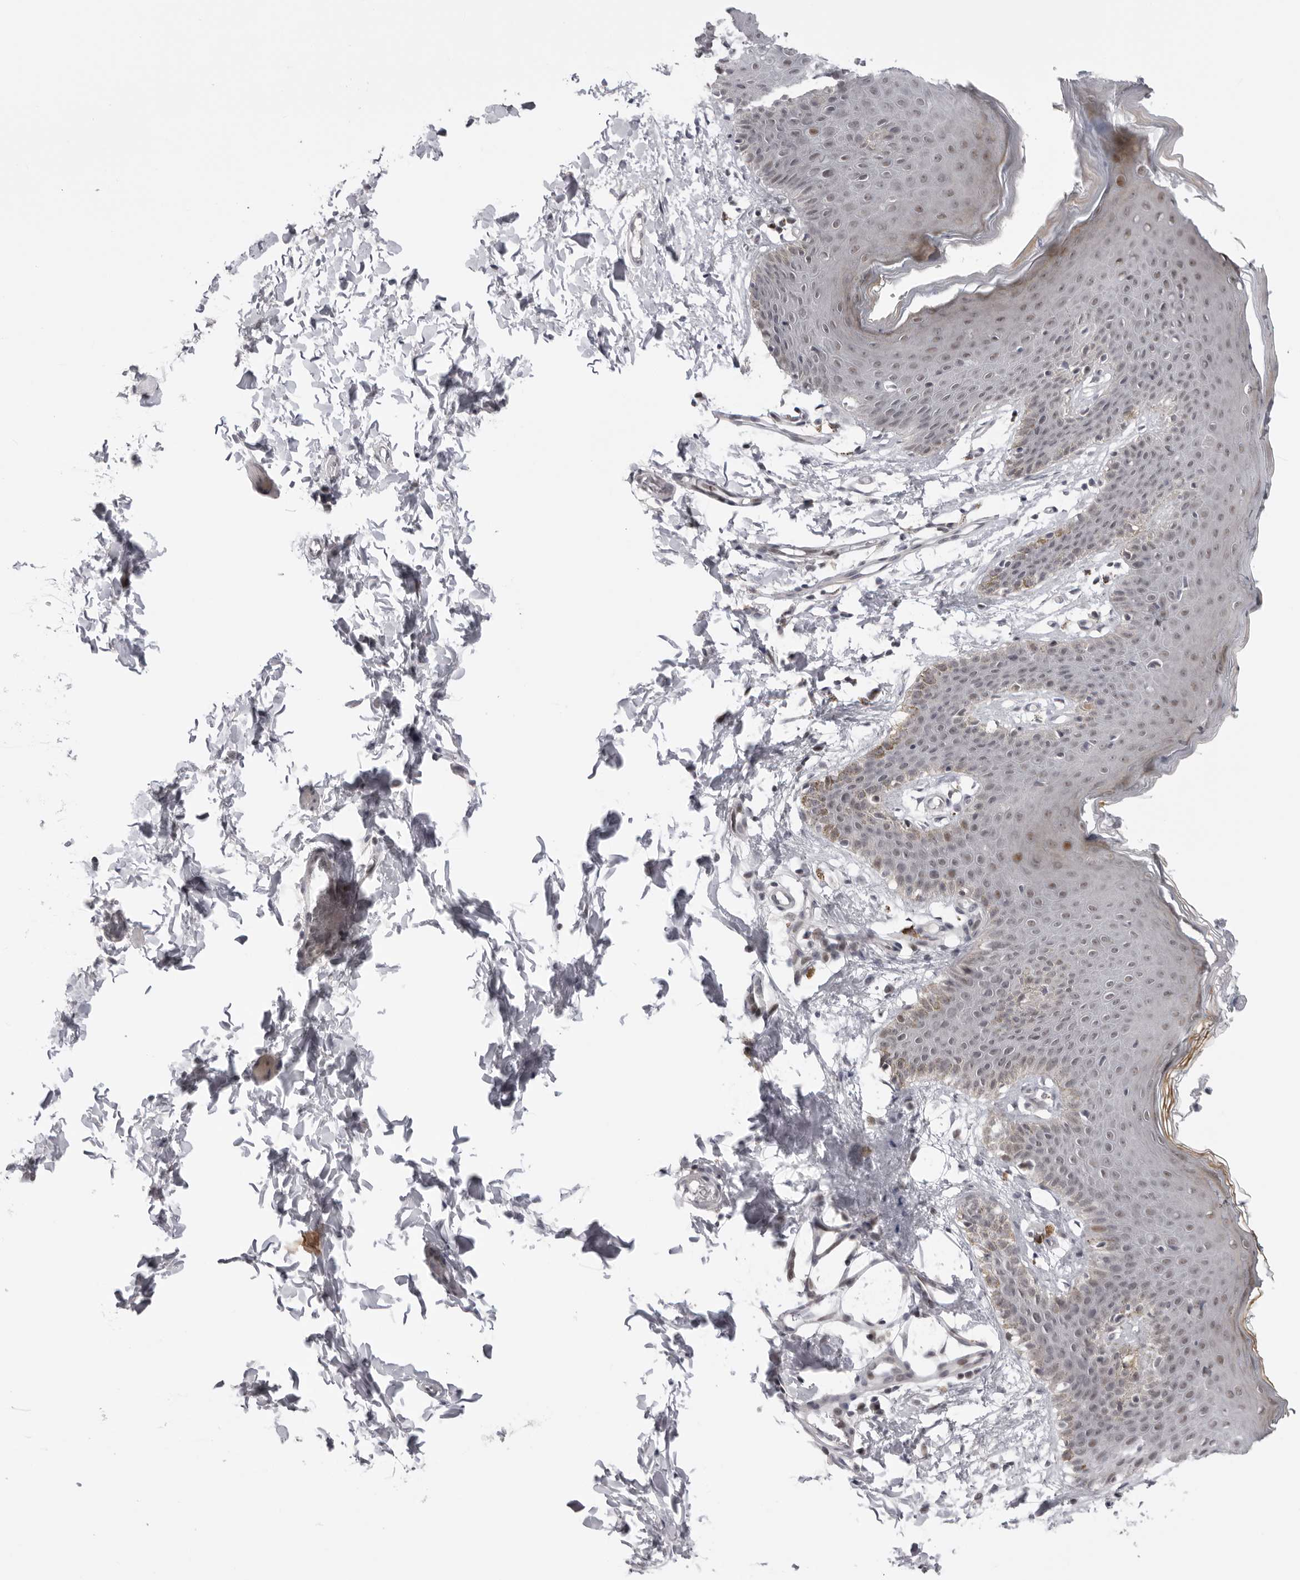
{"staining": {"intensity": "moderate", "quantity": "25%-75%", "location": "nuclear"}, "tissue": "skin", "cell_type": "Epidermal cells", "image_type": "normal", "snomed": [{"axis": "morphology", "description": "Normal tissue, NOS"}, {"axis": "topography", "description": "Vulva"}], "caption": "Immunohistochemistry (IHC) staining of unremarkable skin, which shows medium levels of moderate nuclear positivity in about 25%-75% of epidermal cells indicating moderate nuclear protein expression. The staining was performed using DAB (brown) for protein detection and nuclei were counterstained in hematoxylin (blue).", "gene": "ALPK2", "patient": {"sex": "female", "age": 66}}